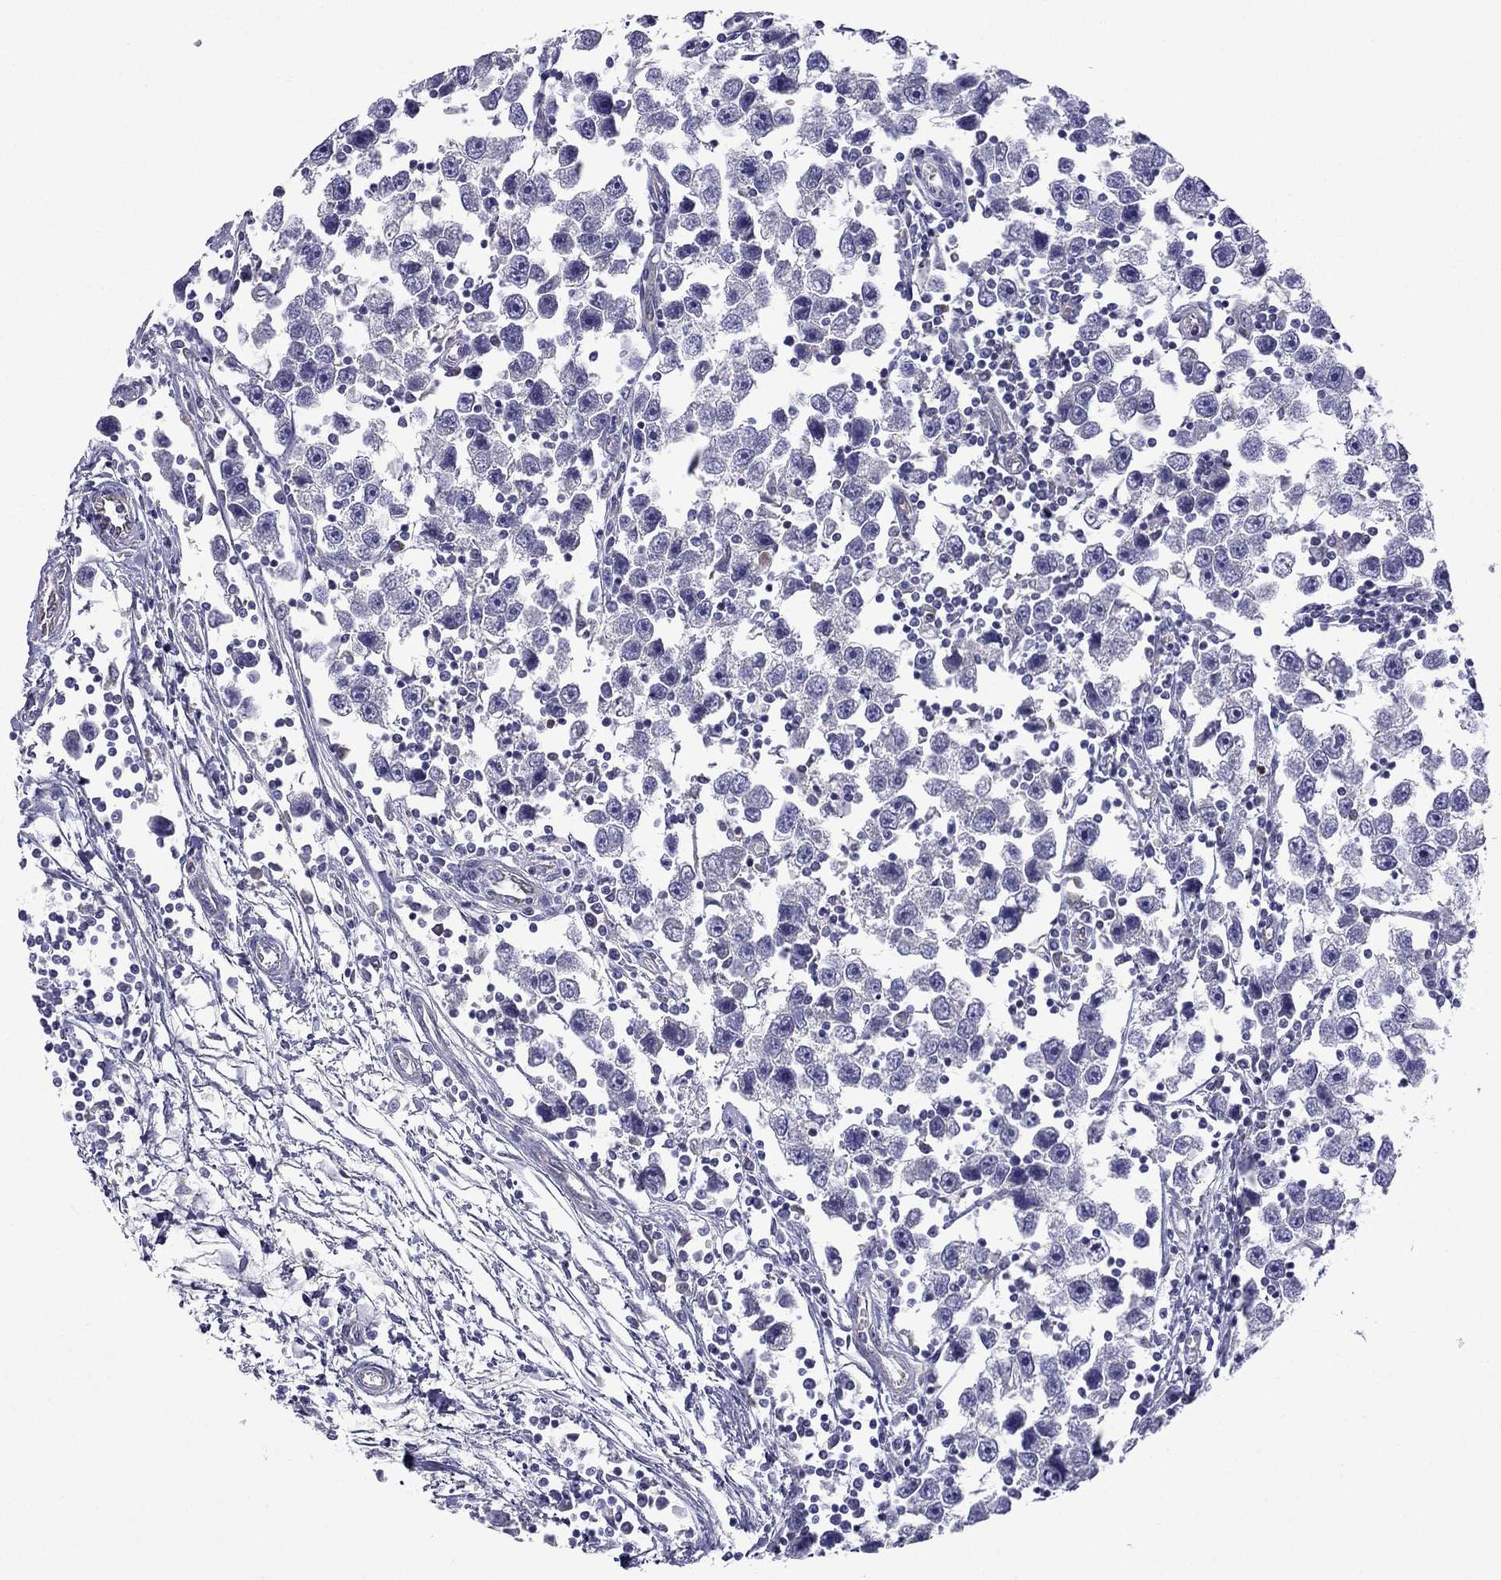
{"staining": {"intensity": "negative", "quantity": "none", "location": "none"}, "tissue": "testis cancer", "cell_type": "Tumor cells", "image_type": "cancer", "snomed": [{"axis": "morphology", "description": "Seminoma, NOS"}, {"axis": "topography", "description": "Testis"}], "caption": "Tumor cells show no significant protein staining in testis seminoma. (IHC, brightfield microscopy, high magnification).", "gene": "GNAL", "patient": {"sex": "male", "age": 30}}